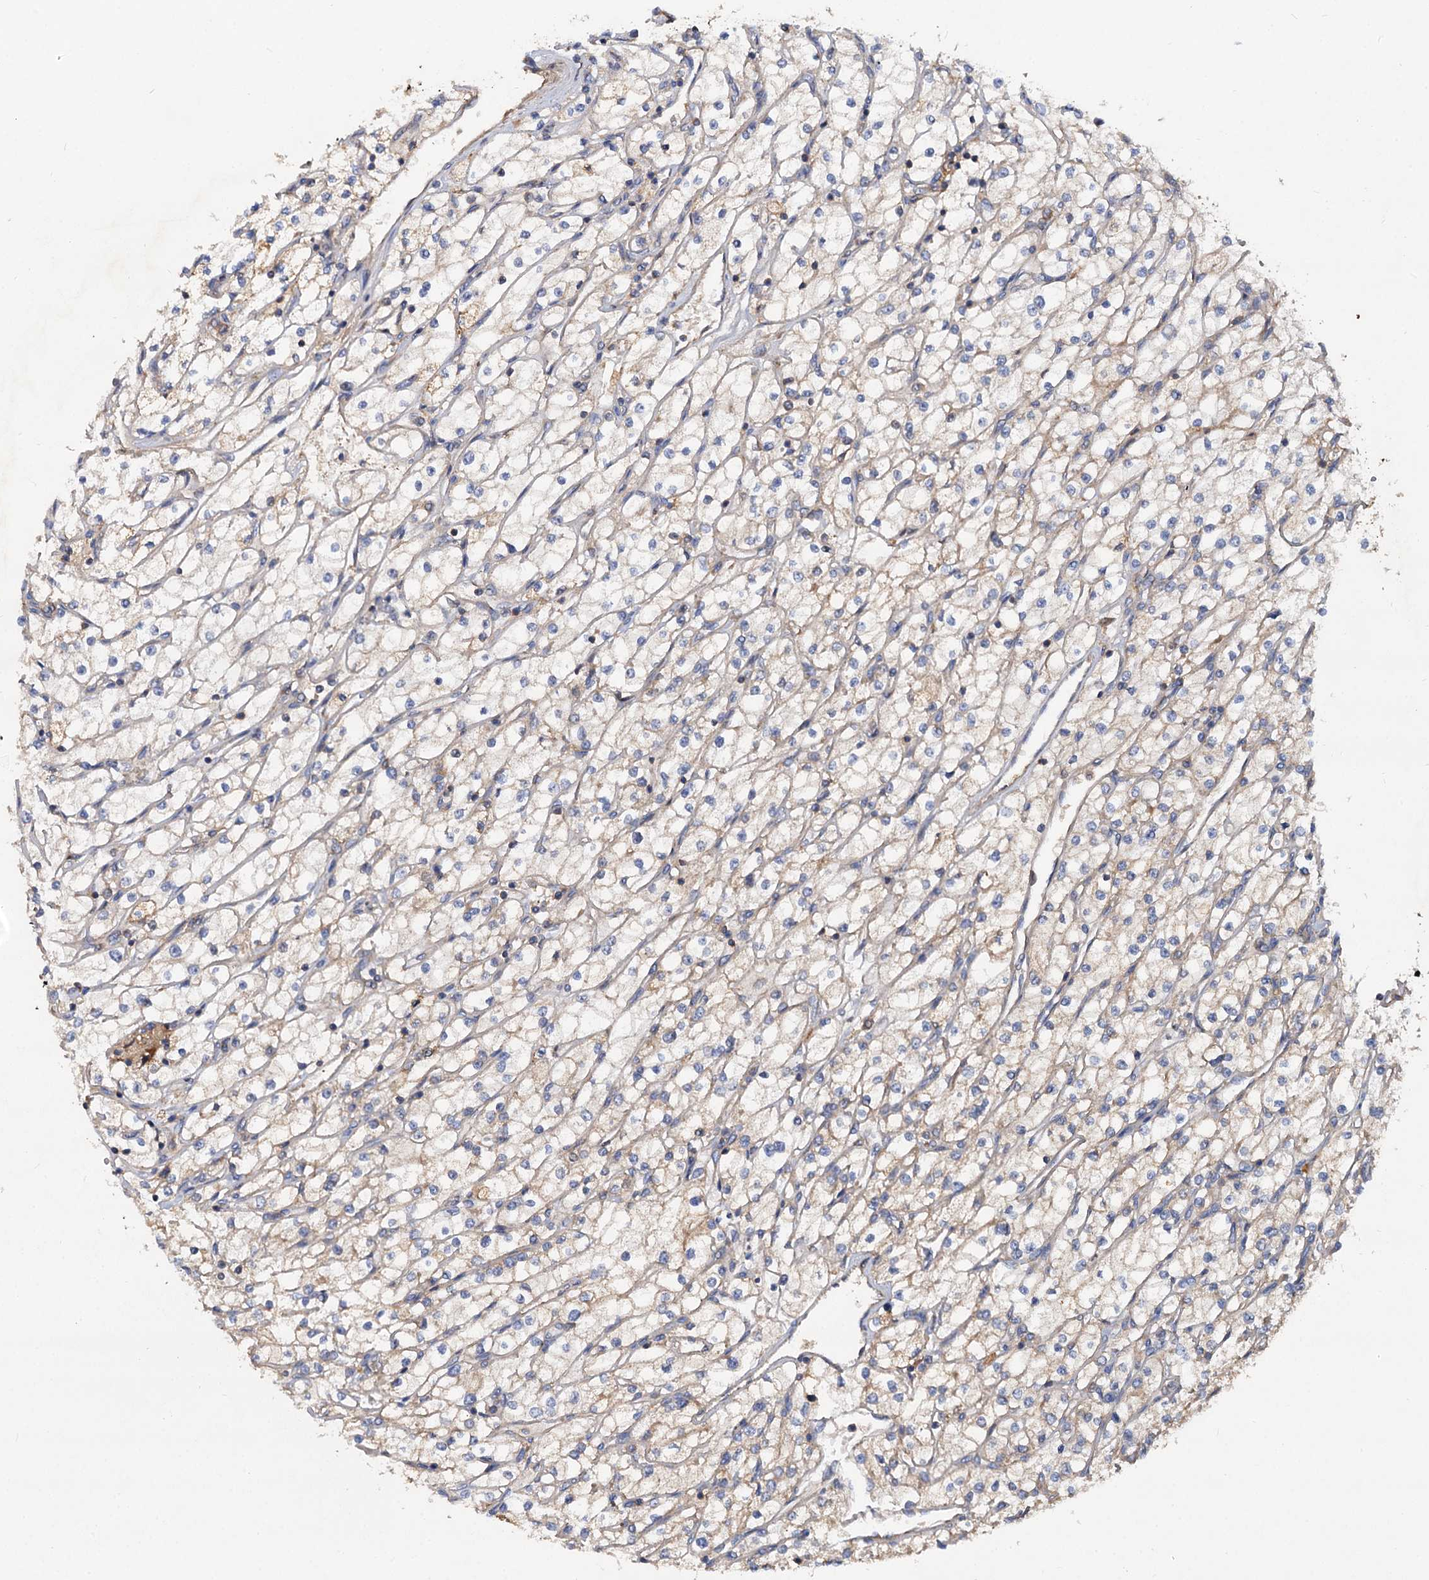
{"staining": {"intensity": "weak", "quantity": "25%-75%", "location": "cytoplasmic/membranous"}, "tissue": "renal cancer", "cell_type": "Tumor cells", "image_type": "cancer", "snomed": [{"axis": "morphology", "description": "Adenocarcinoma, NOS"}, {"axis": "topography", "description": "Kidney"}], "caption": "This photomicrograph exhibits IHC staining of human adenocarcinoma (renal), with low weak cytoplasmic/membranous expression in approximately 25%-75% of tumor cells.", "gene": "ALKBH7", "patient": {"sex": "male", "age": 80}}